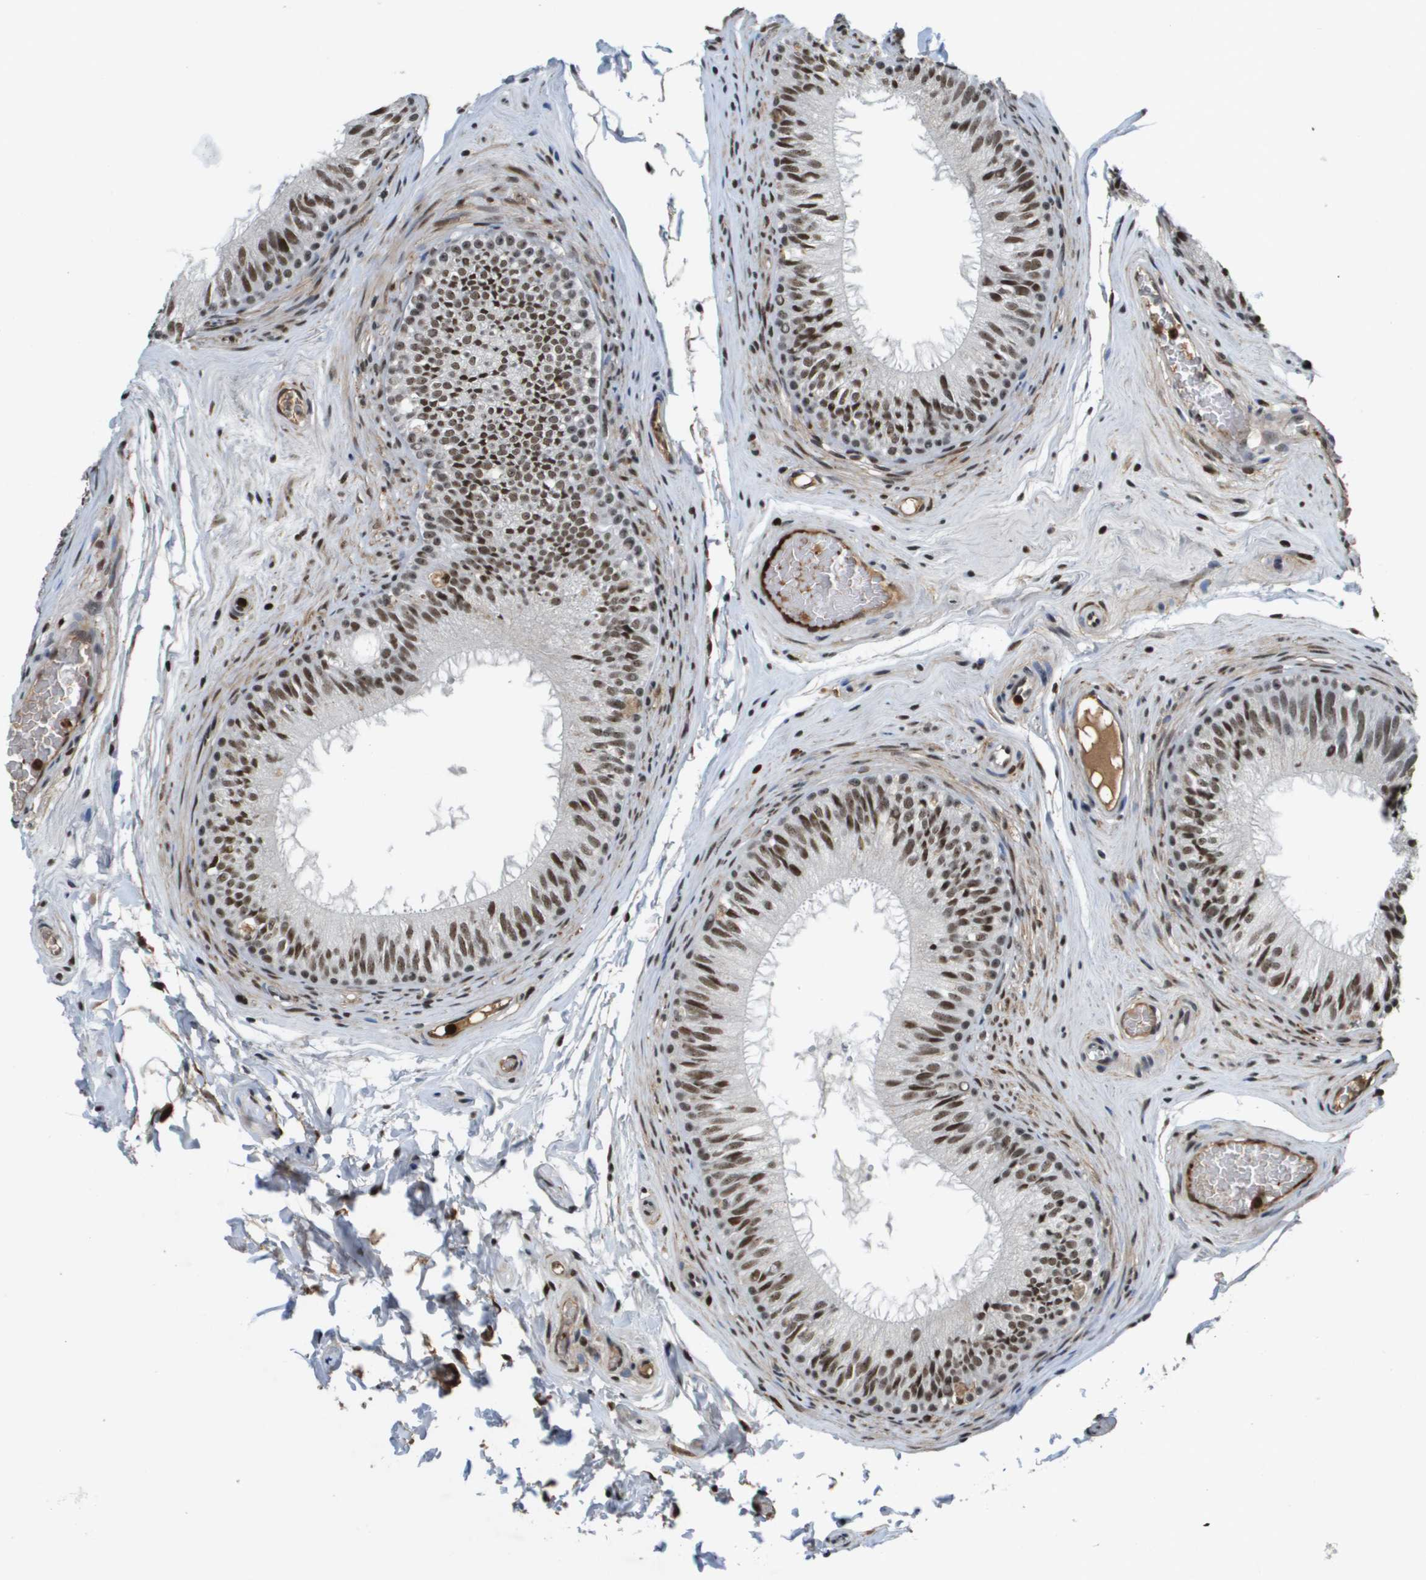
{"staining": {"intensity": "strong", "quantity": ">75%", "location": "nuclear"}, "tissue": "epididymis", "cell_type": "Glandular cells", "image_type": "normal", "snomed": [{"axis": "morphology", "description": "Normal tissue, NOS"}, {"axis": "topography", "description": "Testis"}, {"axis": "topography", "description": "Epididymis"}], "caption": "Immunohistochemistry (IHC) (DAB) staining of unremarkable epididymis exhibits strong nuclear protein staining in about >75% of glandular cells. The protein of interest is stained brown, and the nuclei are stained in blue (DAB IHC with brightfield microscopy, high magnification).", "gene": "EP400", "patient": {"sex": "male", "age": 36}}